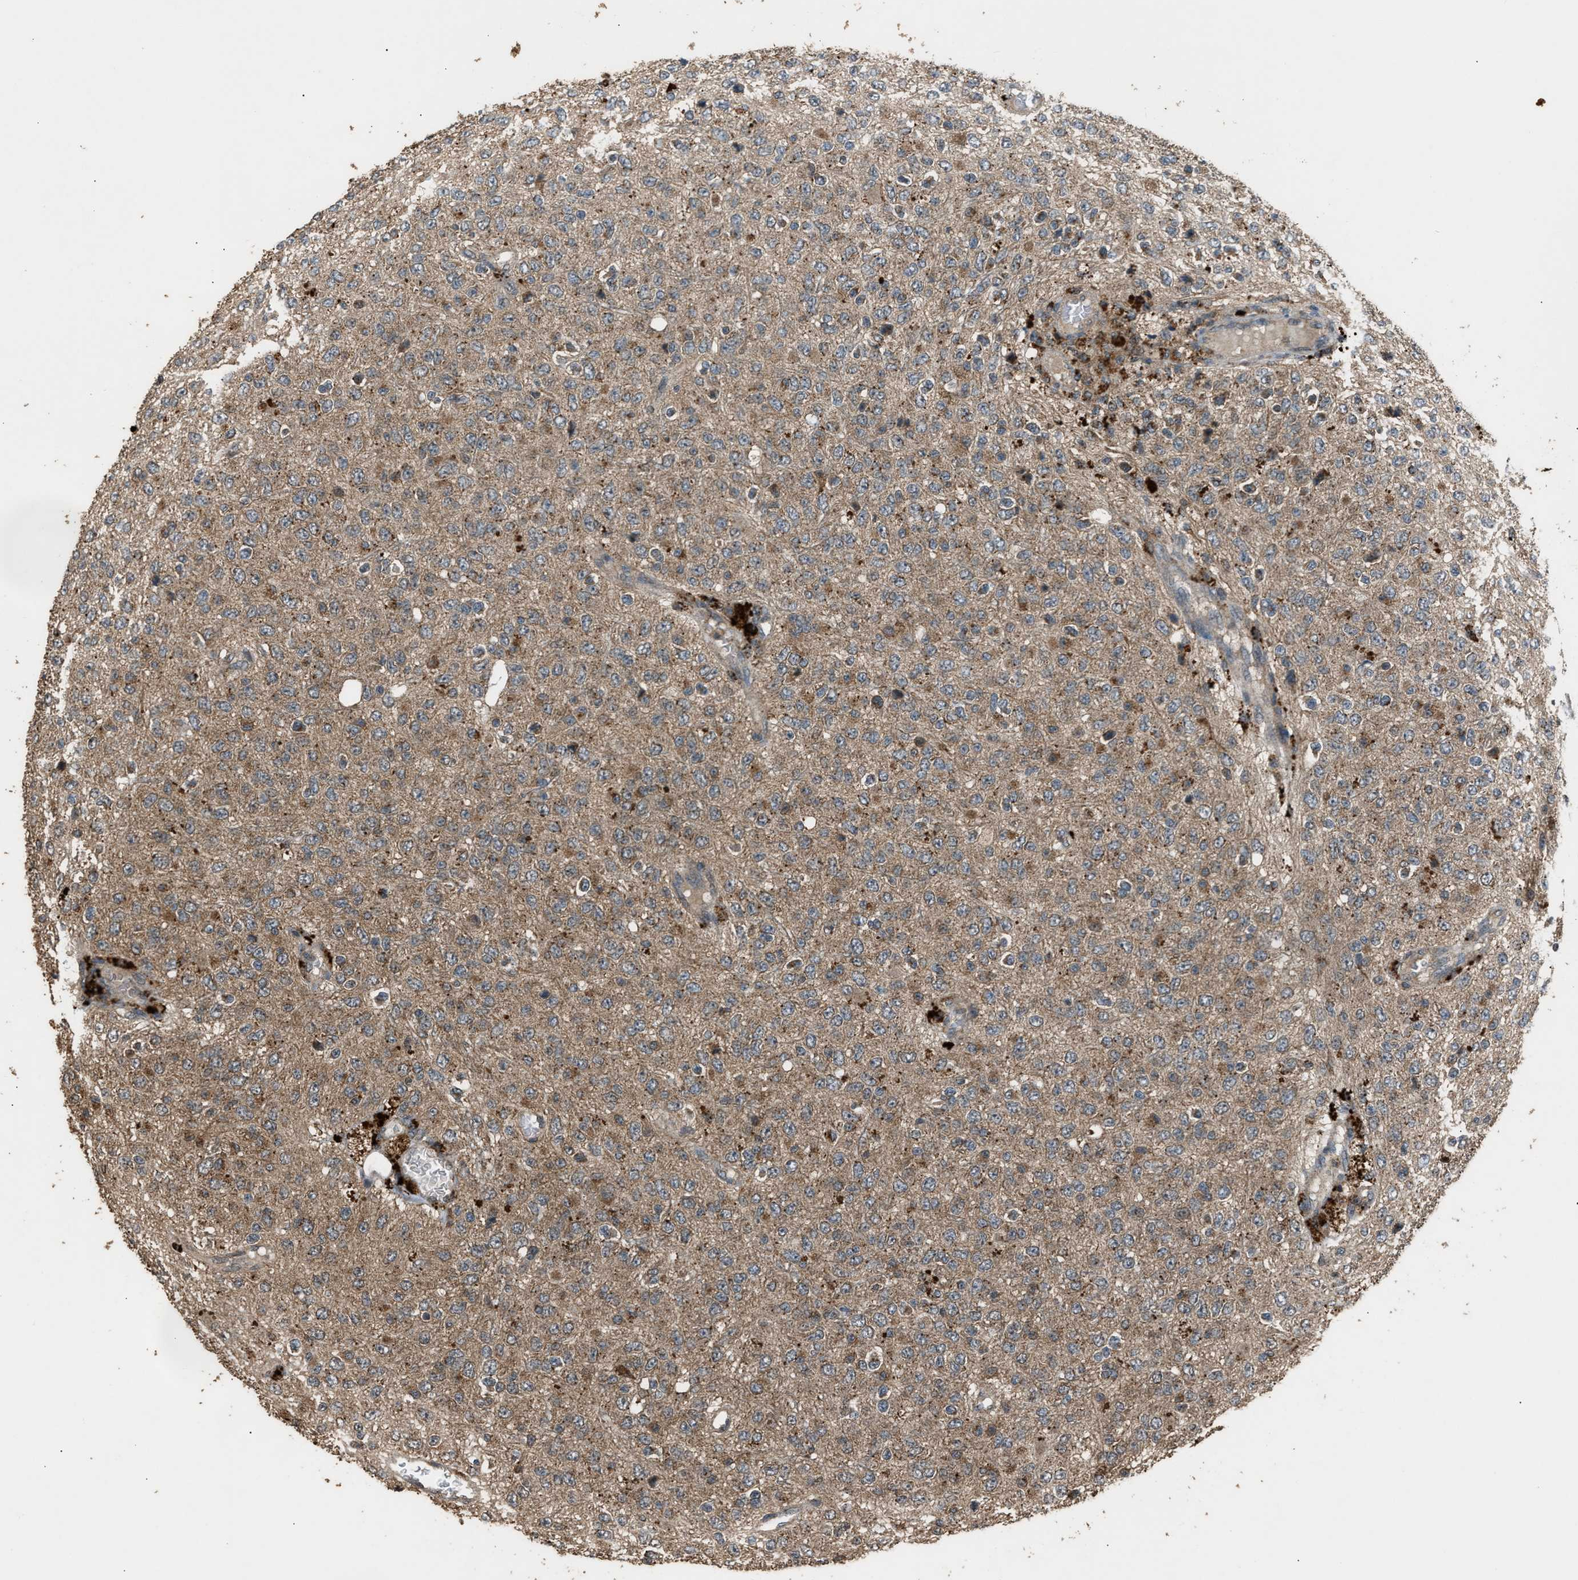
{"staining": {"intensity": "moderate", "quantity": ">75%", "location": "cytoplasmic/membranous"}, "tissue": "glioma", "cell_type": "Tumor cells", "image_type": "cancer", "snomed": [{"axis": "morphology", "description": "Glioma, malignant, High grade"}, {"axis": "topography", "description": "pancreas cauda"}], "caption": "Glioma tissue reveals moderate cytoplasmic/membranous positivity in approximately >75% of tumor cells, visualized by immunohistochemistry. (IHC, brightfield microscopy, high magnification).", "gene": "PSMD1", "patient": {"sex": "male", "age": 60}}